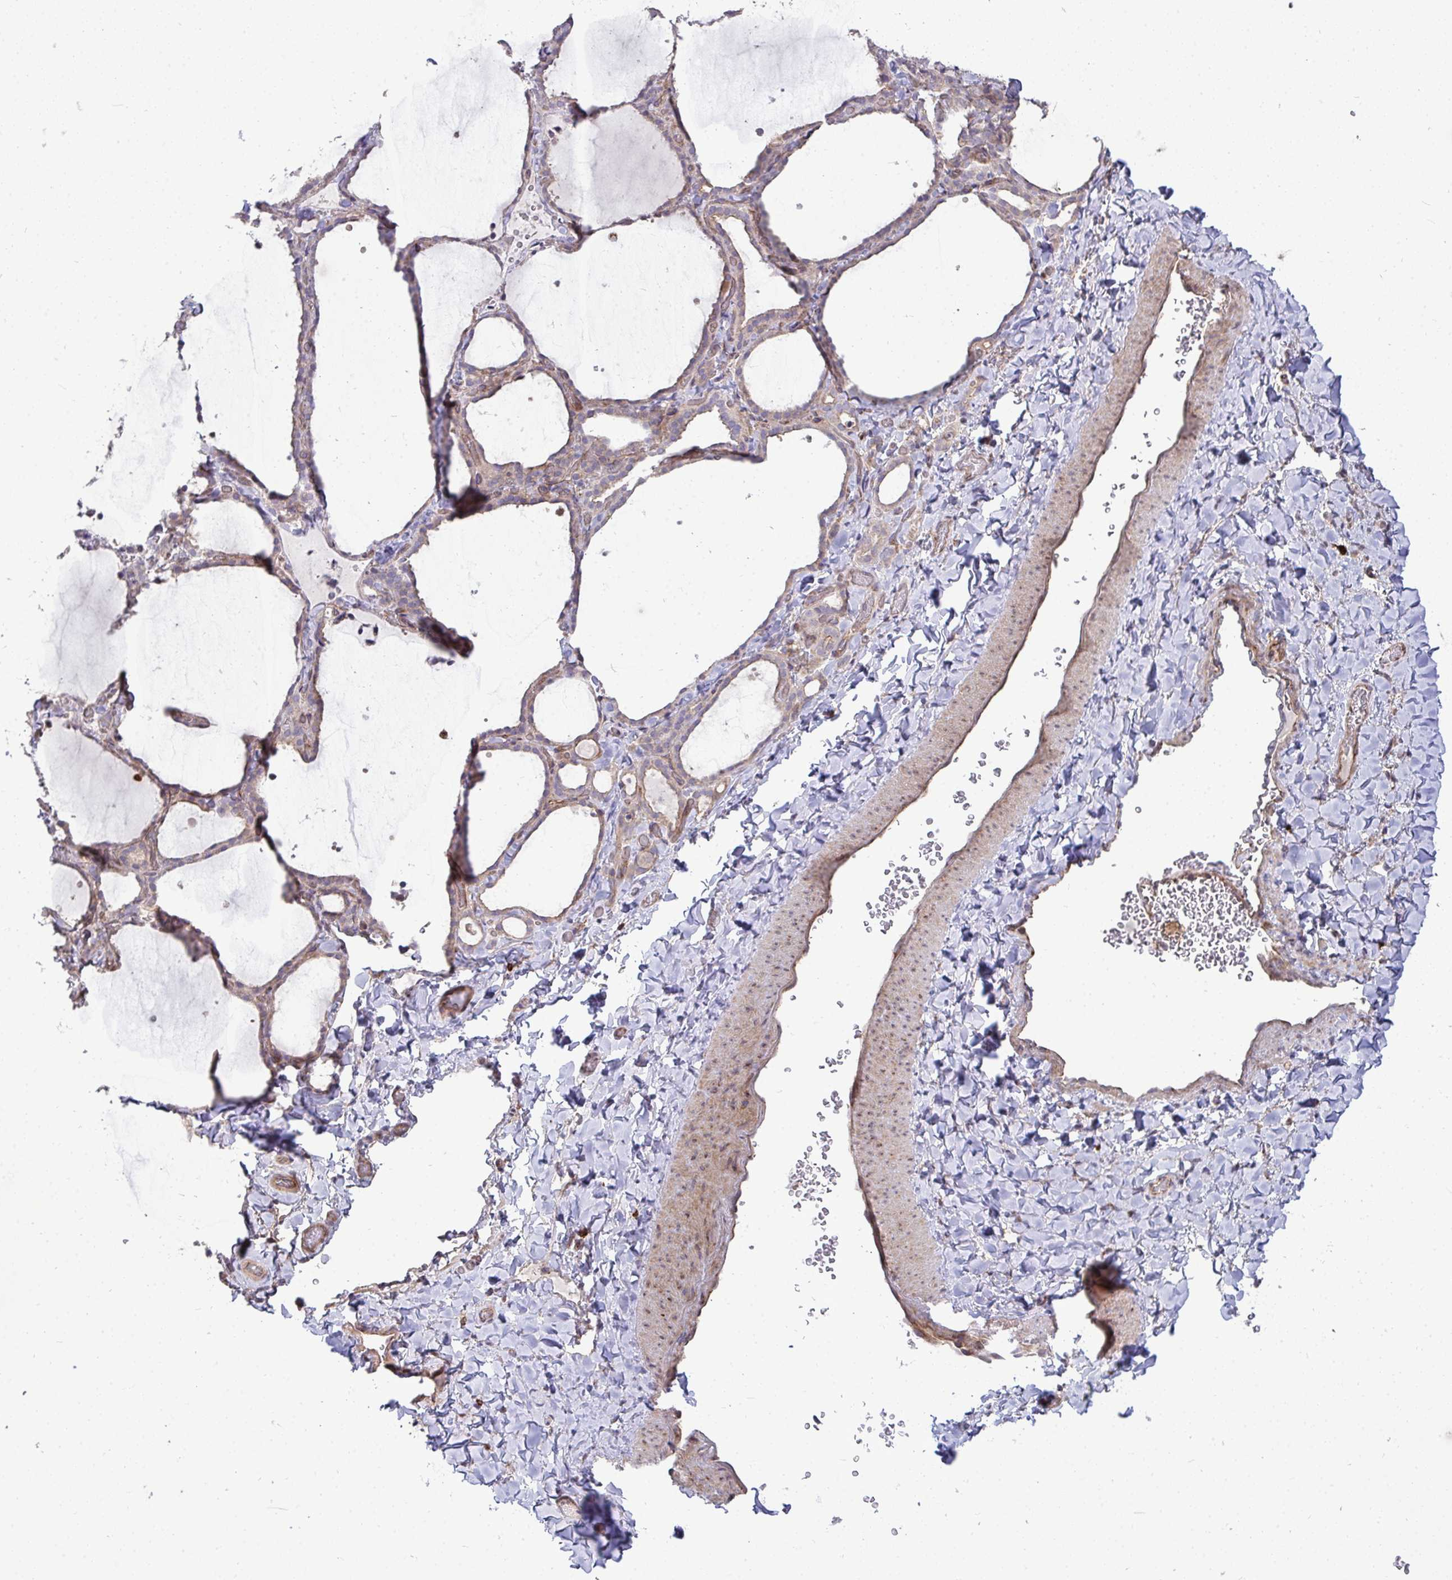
{"staining": {"intensity": "weak", "quantity": "25%-75%", "location": "cytoplasmic/membranous"}, "tissue": "thyroid gland", "cell_type": "Glandular cells", "image_type": "normal", "snomed": [{"axis": "morphology", "description": "Normal tissue, NOS"}, {"axis": "topography", "description": "Thyroid gland"}], "caption": "Immunohistochemistry (IHC) photomicrograph of benign thyroid gland stained for a protein (brown), which demonstrates low levels of weak cytoplasmic/membranous staining in approximately 25%-75% of glandular cells.", "gene": "SH2D1B", "patient": {"sex": "female", "age": 22}}